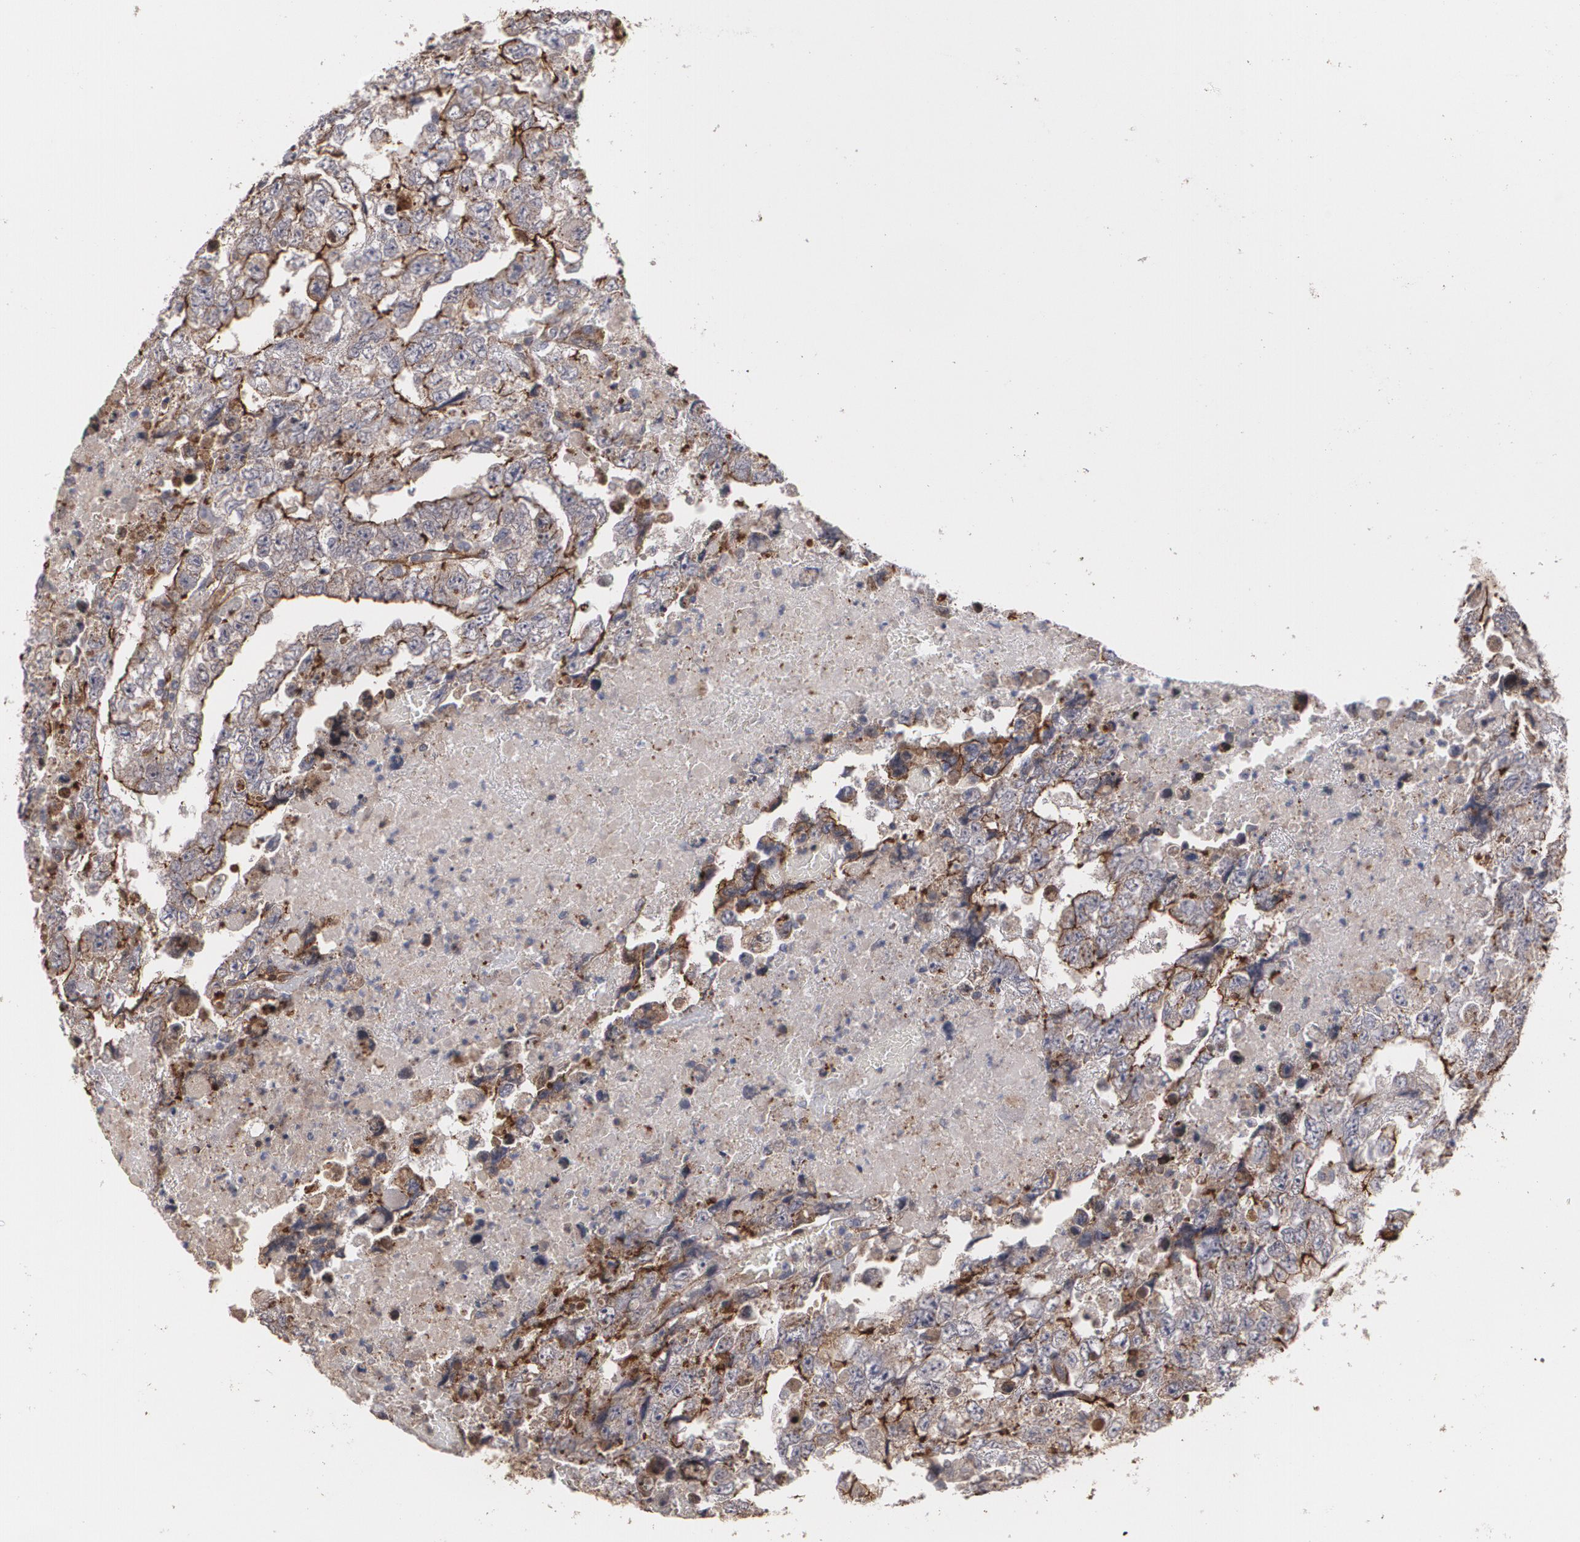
{"staining": {"intensity": "moderate", "quantity": ">75%", "location": "cytoplasmic/membranous"}, "tissue": "testis cancer", "cell_type": "Tumor cells", "image_type": "cancer", "snomed": [{"axis": "morphology", "description": "Carcinoma, Embryonal, NOS"}, {"axis": "topography", "description": "Testis"}], "caption": "Testis cancer (embryonal carcinoma) stained with DAB IHC demonstrates medium levels of moderate cytoplasmic/membranous staining in approximately >75% of tumor cells.", "gene": "TJP1", "patient": {"sex": "male", "age": 36}}